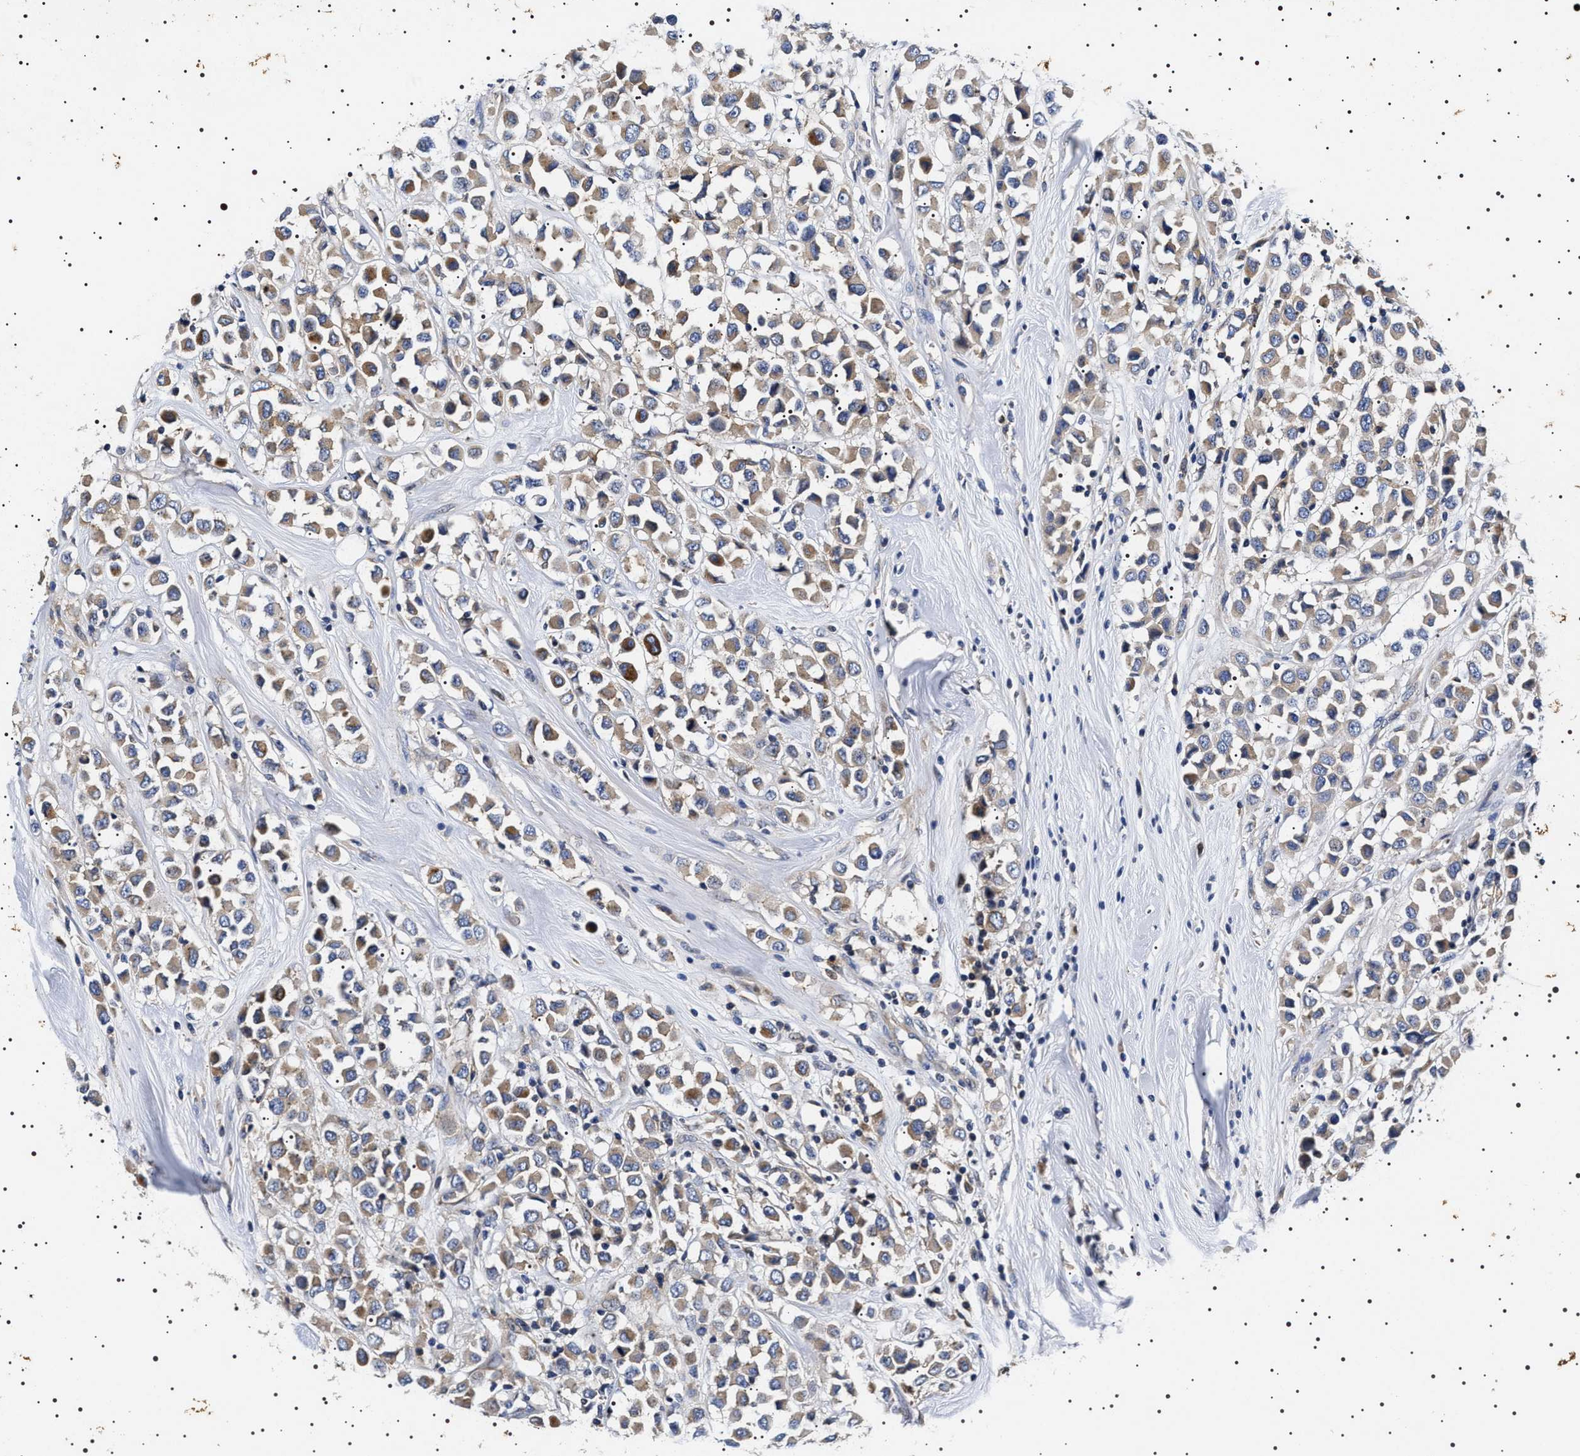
{"staining": {"intensity": "weak", "quantity": ">75%", "location": "cytoplasmic/membranous"}, "tissue": "breast cancer", "cell_type": "Tumor cells", "image_type": "cancer", "snomed": [{"axis": "morphology", "description": "Duct carcinoma"}, {"axis": "topography", "description": "Breast"}], "caption": "Tumor cells exhibit low levels of weak cytoplasmic/membranous expression in about >75% of cells in breast invasive ductal carcinoma. (Brightfield microscopy of DAB IHC at high magnification).", "gene": "SLC4A7", "patient": {"sex": "female", "age": 61}}